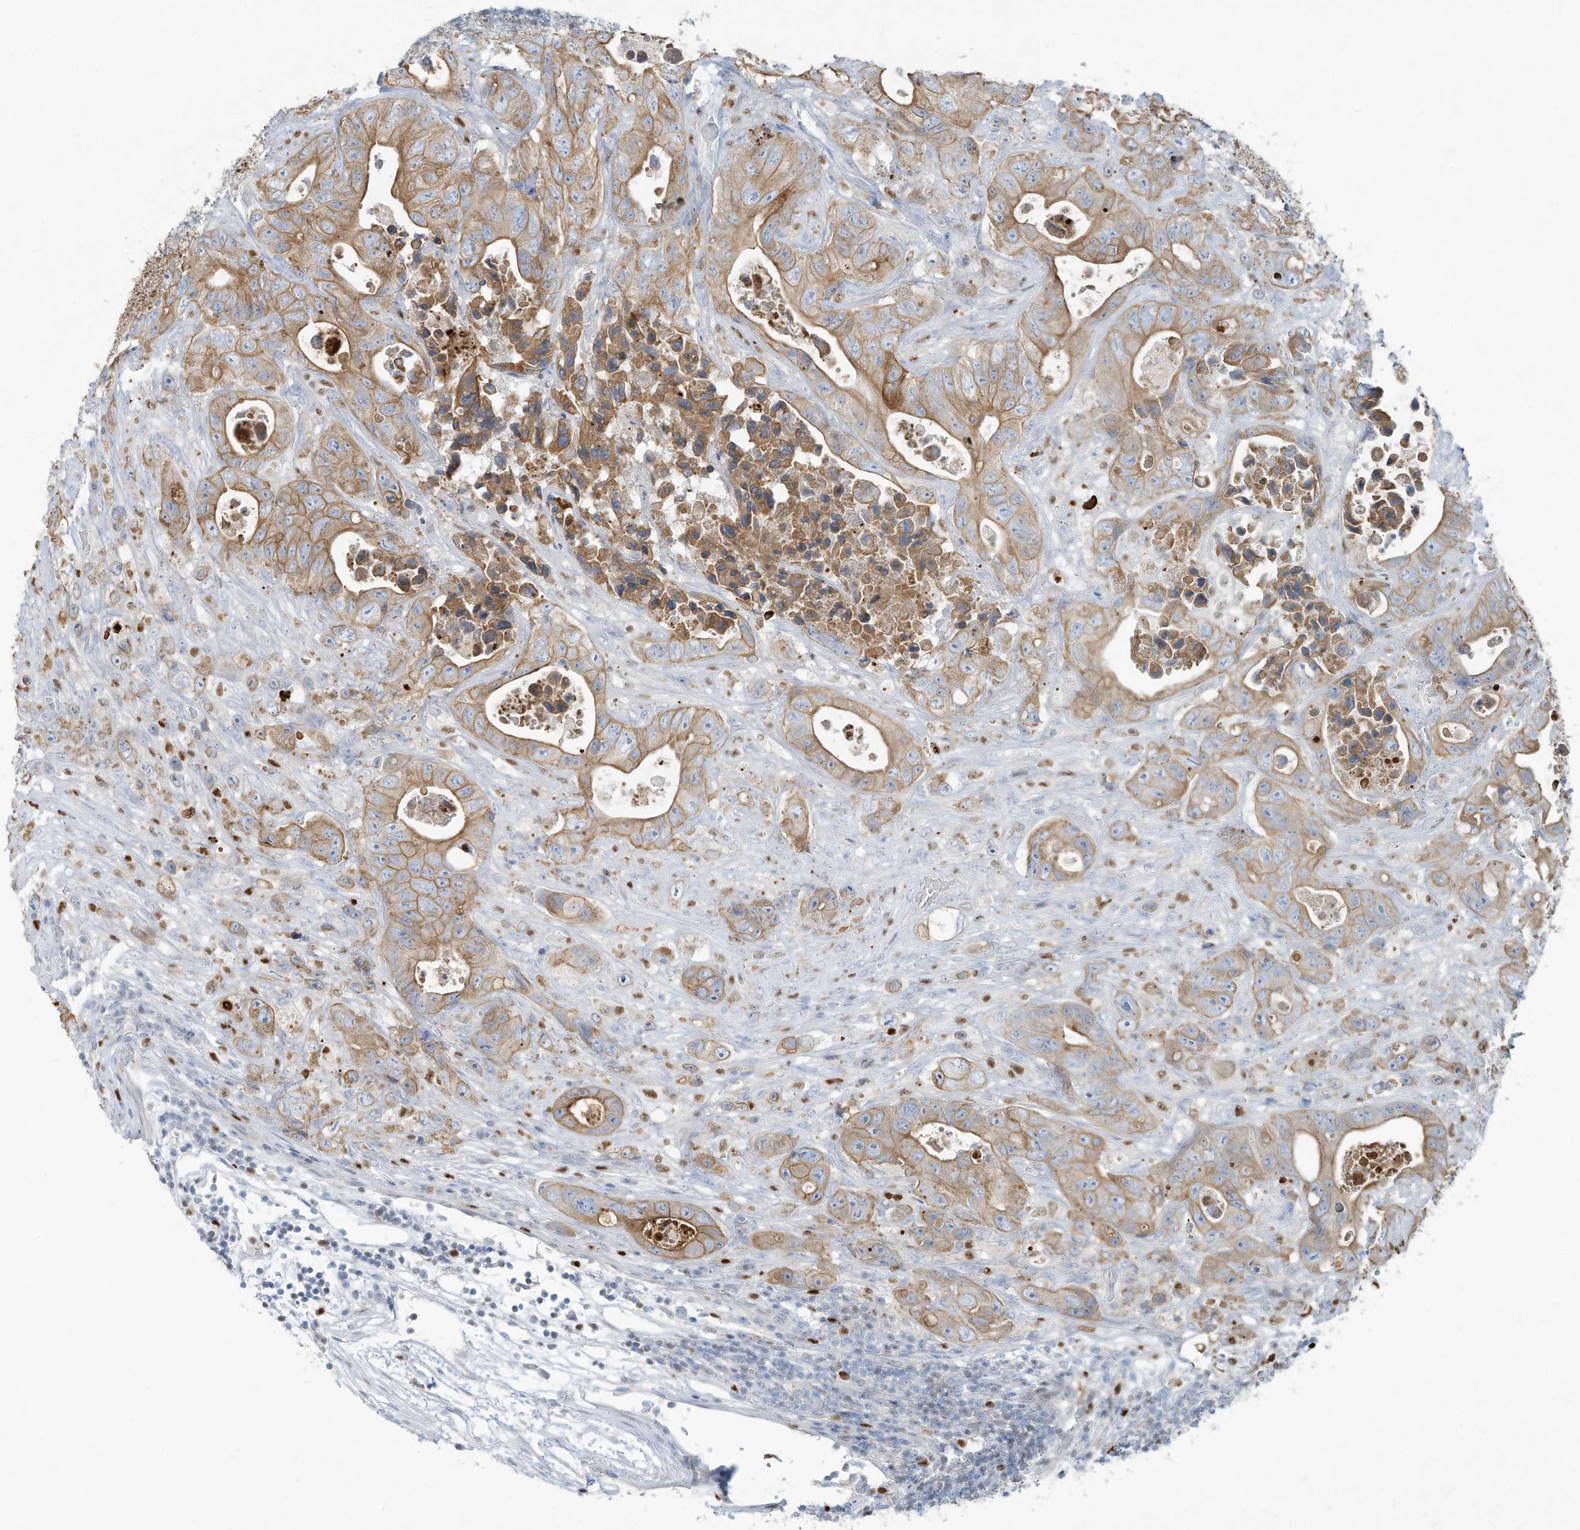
{"staining": {"intensity": "moderate", "quantity": ">75%", "location": "cytoplasmic/membranous"}, "tissue": "colorectal cancer", "cell_type": "Tumor cells", "image_type": "cancer", "snomed": [{"axis": "morphology", "description": "Adenocarcinoma, NOS"}, {"axis": "topography", "description": "Colon"}], "caption": "DAB (3,3'-diaminobenzidine) immunohistochemical staining of human colorectal cancer demonstrates moderate cytoplasmic/membranous protein expression in about >75% of tumor cells.", "gene": "TUBE1", "patient": {"sex": "female", "age": 46}}